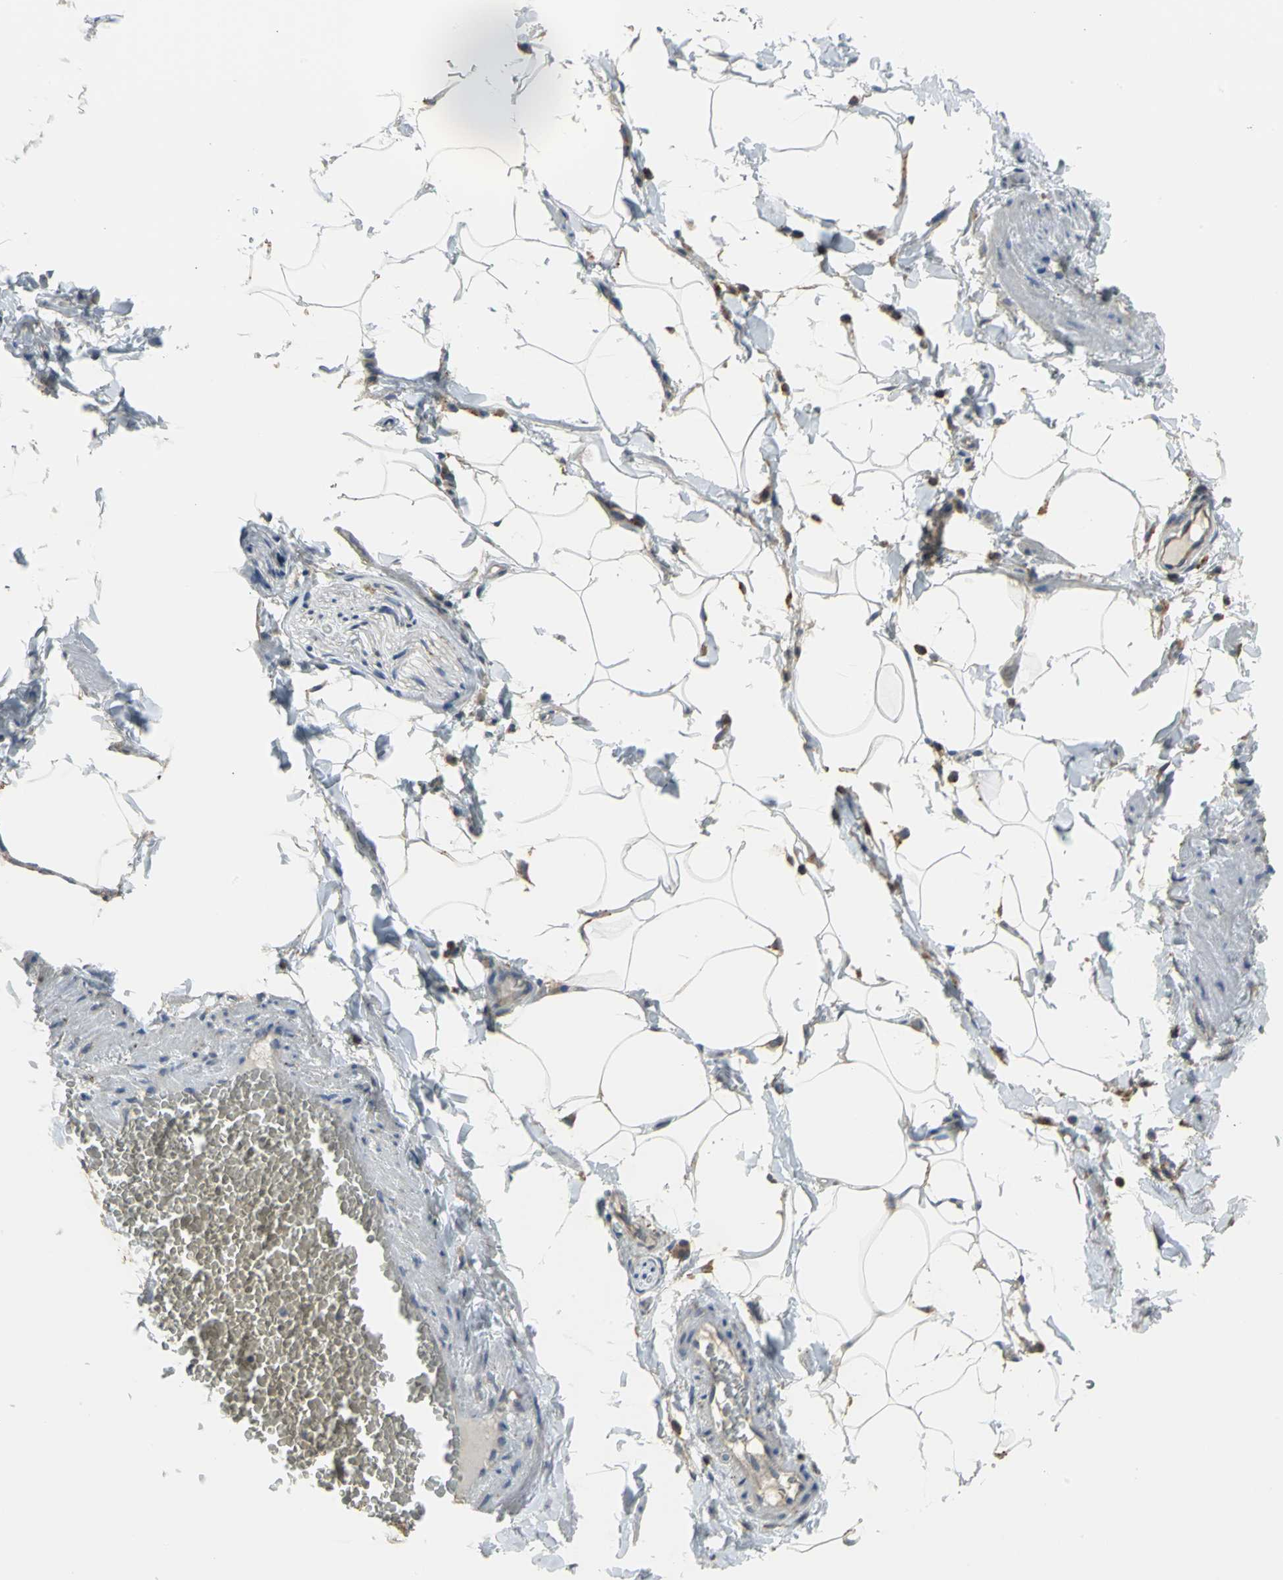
{"staining": {"intensity": "weak", "quantity": ">75%", "location": "cytoplasmic/membranous"}, "tissue": "adipose tissue", "cell_type": "Adipocytes", "image_type": "normal", "snomed": [{"axis": "morphology", "description": "Normal tissue, NOS"}, {"axis": "topography", "description": "Vascular tissue"}], "caption": "High-magnification brightfield microscopy of normal adipose tissue stained with DAB (brown) and counterstained with hematoxylin (blue). adipocytes exhibit weak cytoplasmic/membranous expression is appreciated in approximately>75% of cells. The staining was performed using DAB, with brown indicating positive protein expression. Nuclei are stained blue with hematoxylin.", "gene": "DIAPH2", "patient": {"sex": "male", "age": 41}}